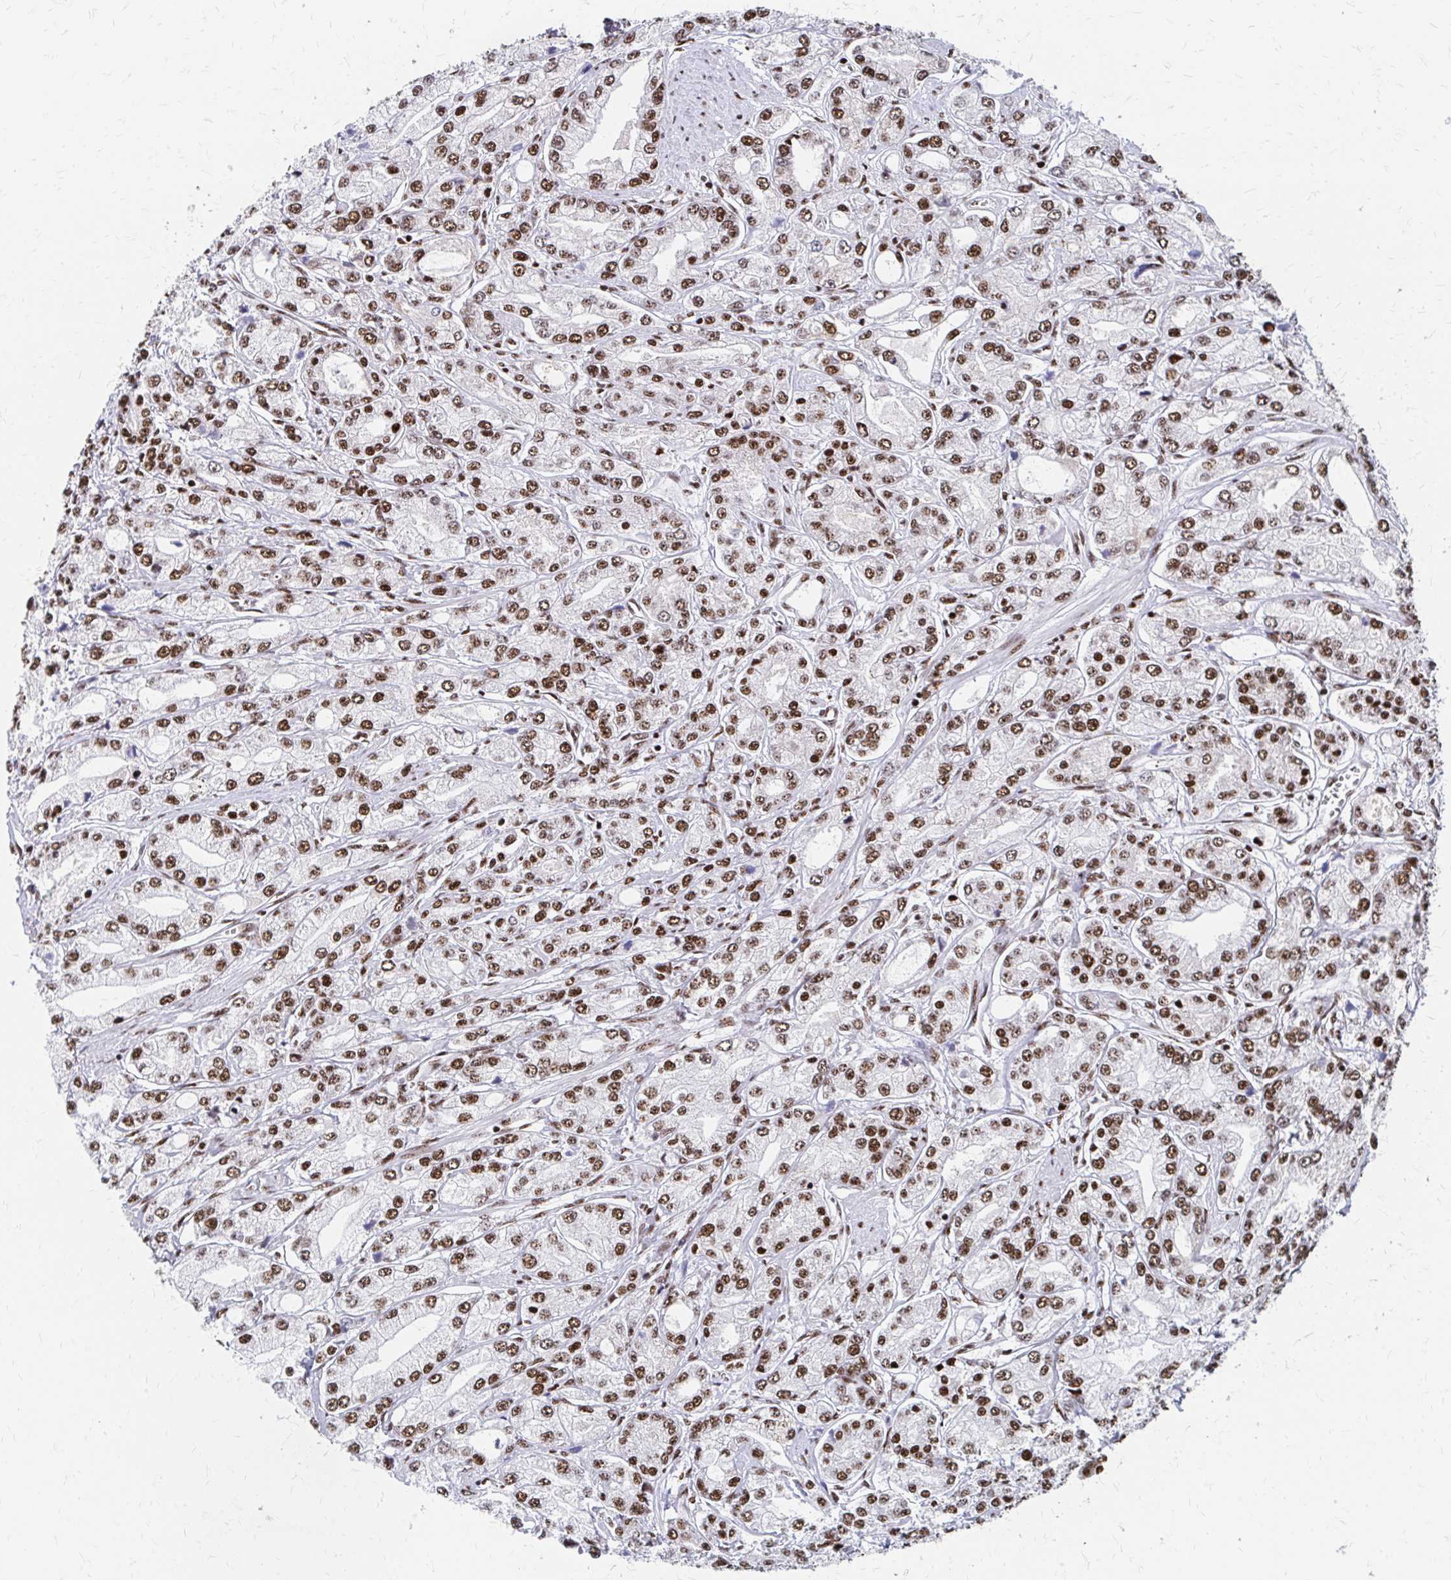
{"staining": {"intensity": "strong", "quantity": ">75%", "location": "nuclear"}, "tissue": "prostate cancer", "cell_type": "Tumor cells", "image_type": "cancer", "snomed": [{"axis": "morphology", "description": "Adenocarcinoma, High grade"}, {"axis": "topography", "description": "Prostate"}], "caption": "Immunohistochemistry staining of prostate cancer (adenocarcinoma (high-grade)), which displays high levels of strong nuclear staining in approximately >75% of tumor cells indicating strong nuclear protein staining. The staining was performed using DAB (brown) for protein detection and nuclei were counterstained in hematoxylin (blue).", "gene": "CNKSR3", "patient": {"sex": "male", "age": 66}}